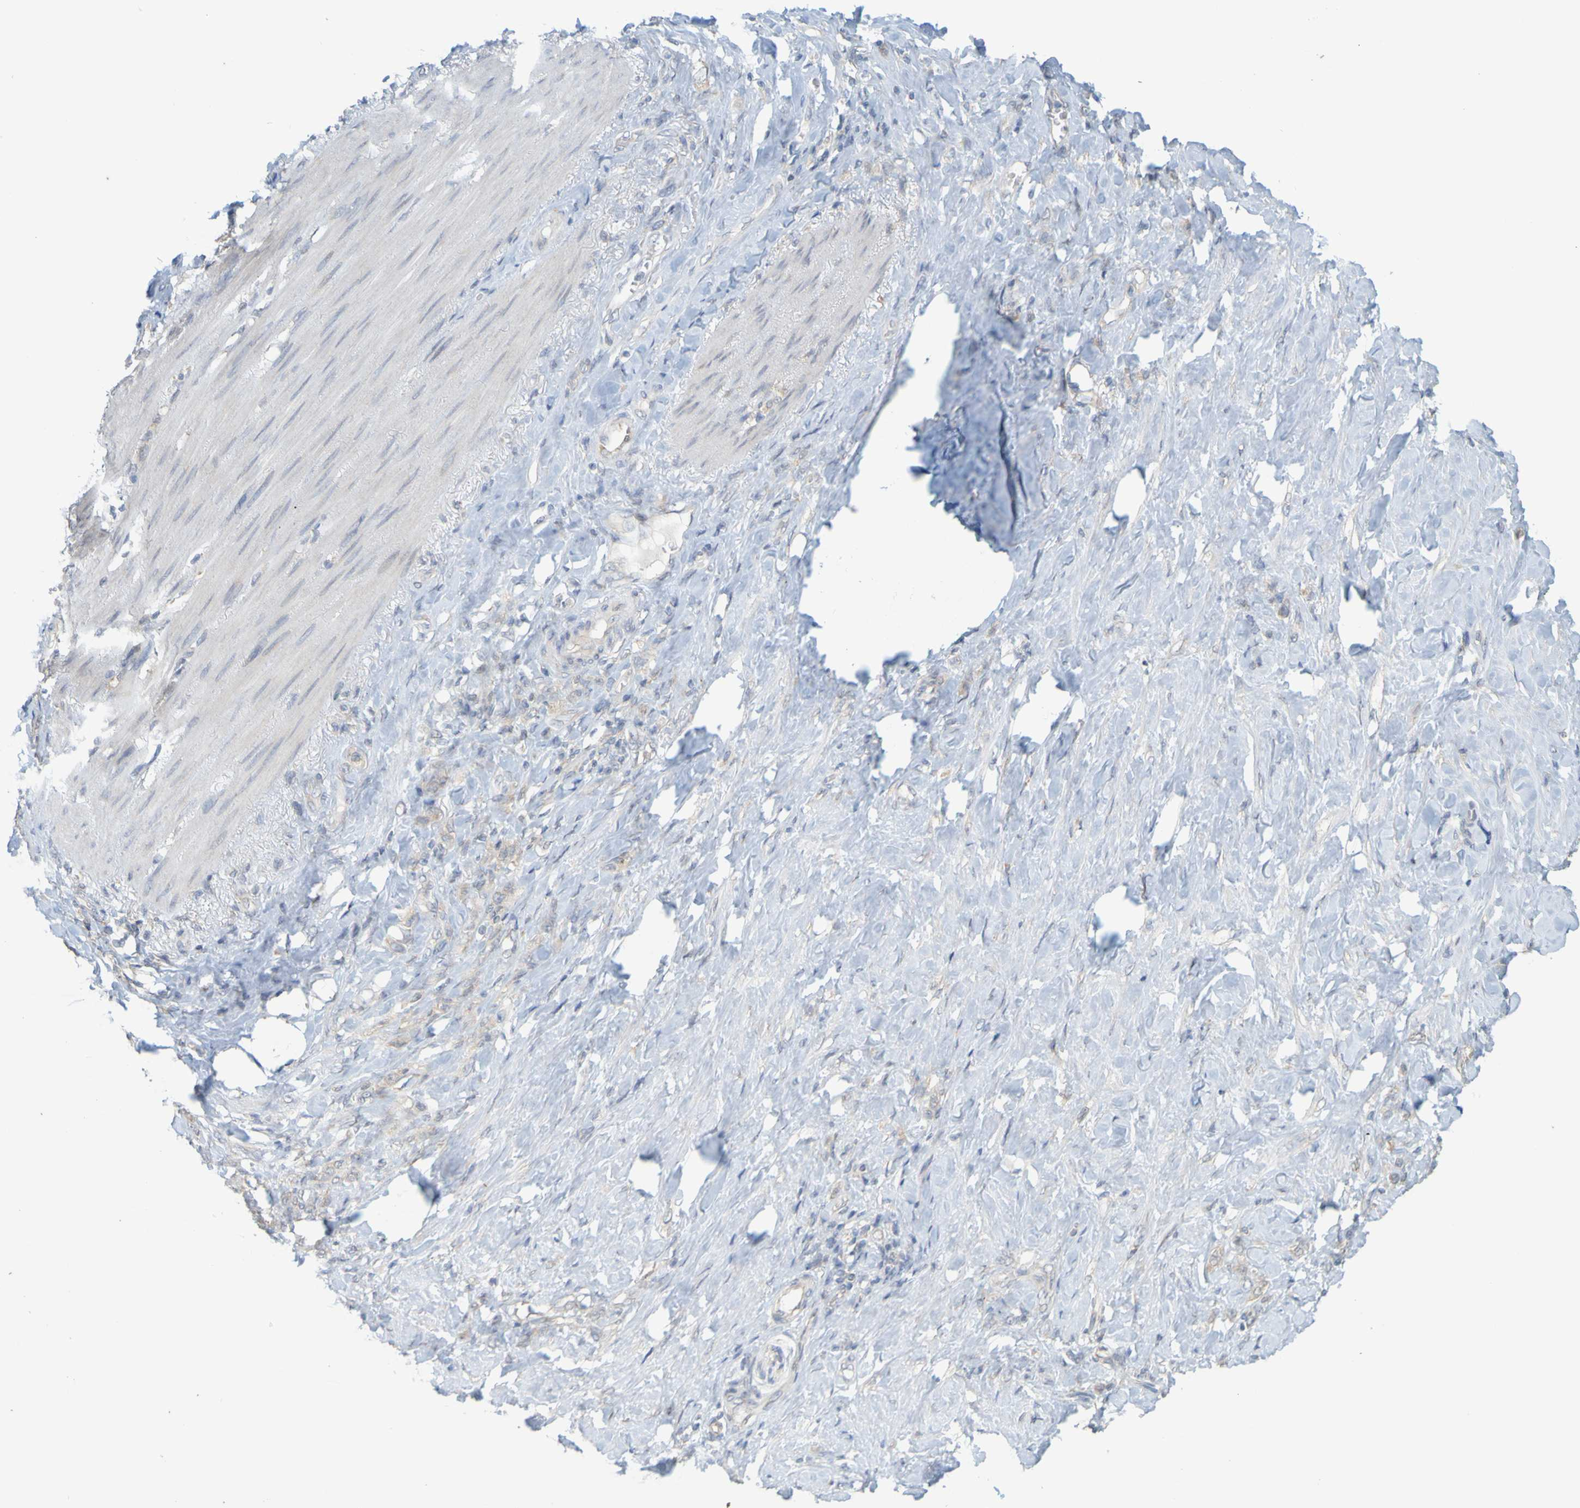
{"staining": {"intensity": "moderate", "quantity": "25%-75%", "location": "cytoplasmic/membranous"}, "tissue": "stomach cancer", "cell_type": "Tumor cells", "image_type": "cancer", "snomed": [{"axis": "morphology", "description": "Adenocarcinoma, NOS"}, {"axis": "topography", "description": "Stomach"}], "caption": "Human stomach cancer stained with a protein marker demonstrates moderate staining in tumor cells.", "gene": "MOGS", "patient": {"sex": "male", "age": 82}}